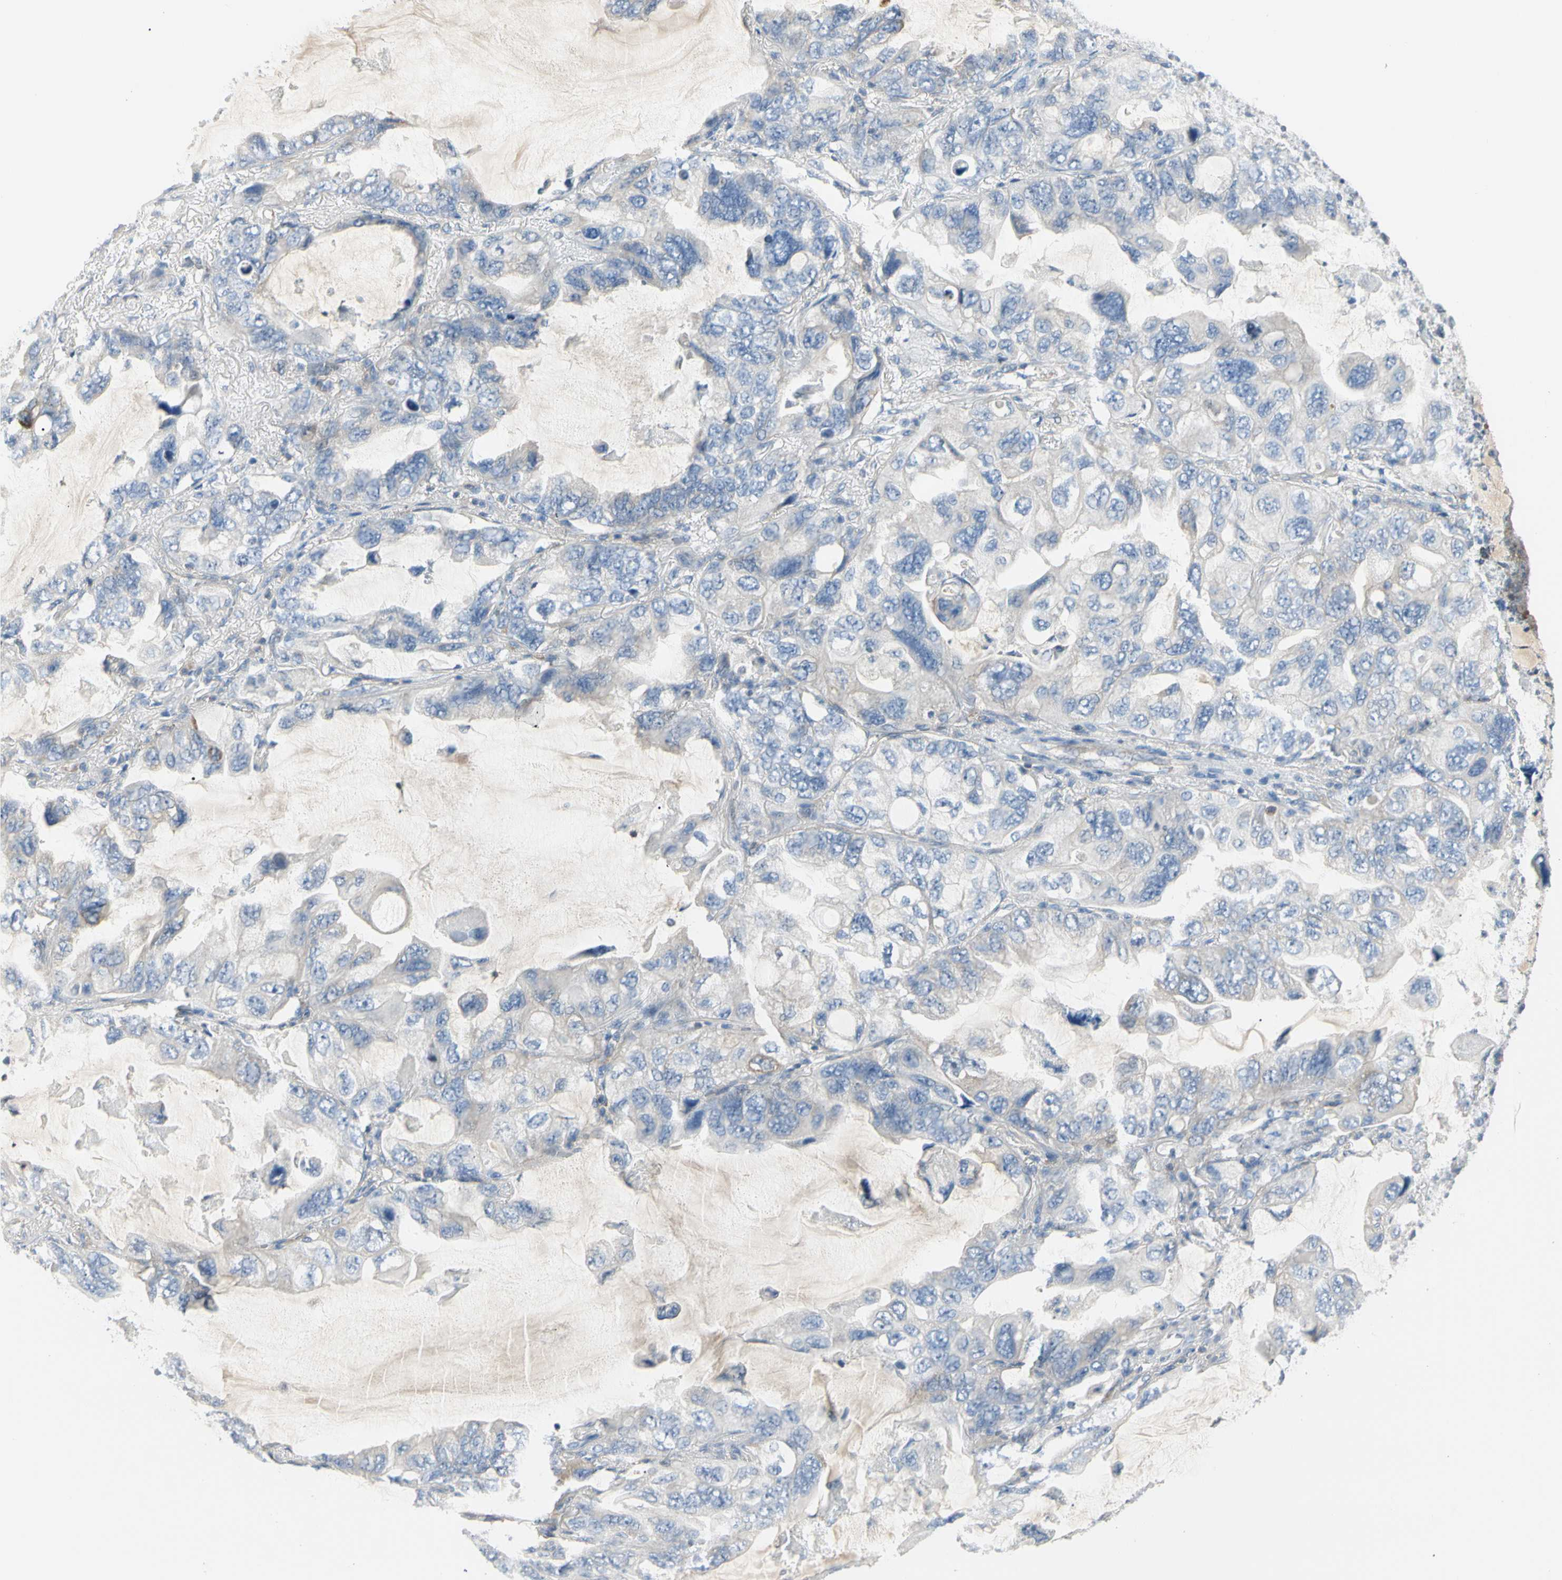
{"staining": {"intensity": "weak", "quantity": "<25%", "location": "cytoplasmic/membranous"}, "tissue": "lung cancer", "cell_type": "Tumor cells", "image_type": "cancer", "snomed": [{"axis": "morphology", "description": "Squamous cell carcinoma, NOS"}, {"axis": "topography", "description": "Lung"}], "caption": "Immunohistochemical staining of lung cancer (squamous cell carcinoma) exhibits no significant expression in tumor cells. (DAB immunohistochemistry (IHC) visualized using brightfield microscopy, high magnification).", "gene": "NFKB2", "patient": {"sex": "female", "age": 73}}